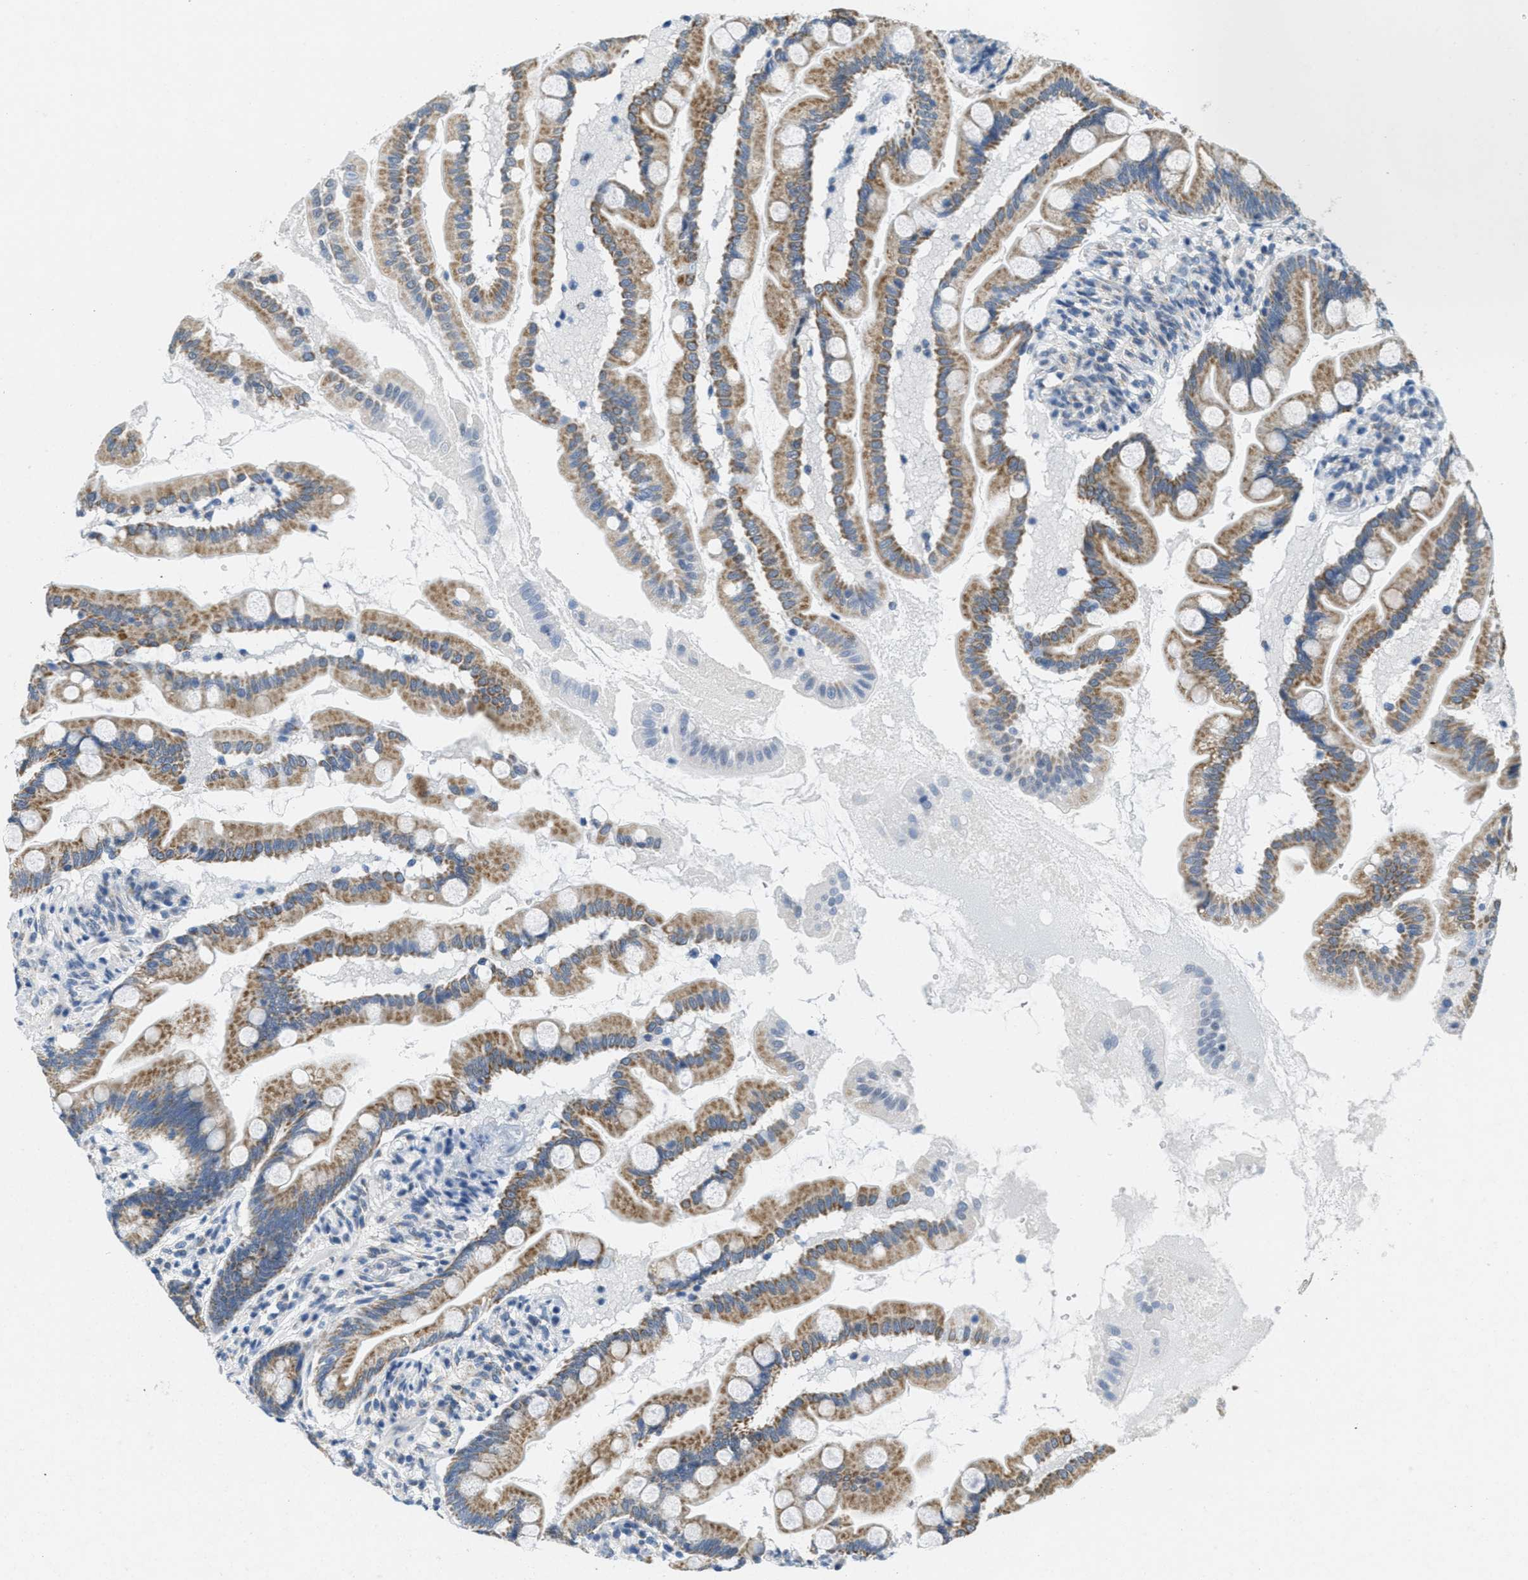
{"staining": {"intensity": "moderate", "quantity": ">75%", "location": "cytoplasmic/membranous"}, "tissue": "small intestine", "cell_type": "Glandular cells", "image_type": "normal", "snomed": [{"axis": "morphology", "description": "Normal tissue, NOS"}, {"axis": "topography", "description": "Small intestine"}], "caption": "The image demonstrates a brown stain indicating the presence of a protein in the cytoplasmic/membranous of glandular cells in small intestine. (DAB (3,3'-diaminobenzidine) IHC with brightfield microscopy, high magnification).", "gene": "TOMM70", "patient": {"sex": "female", "age": 56}}